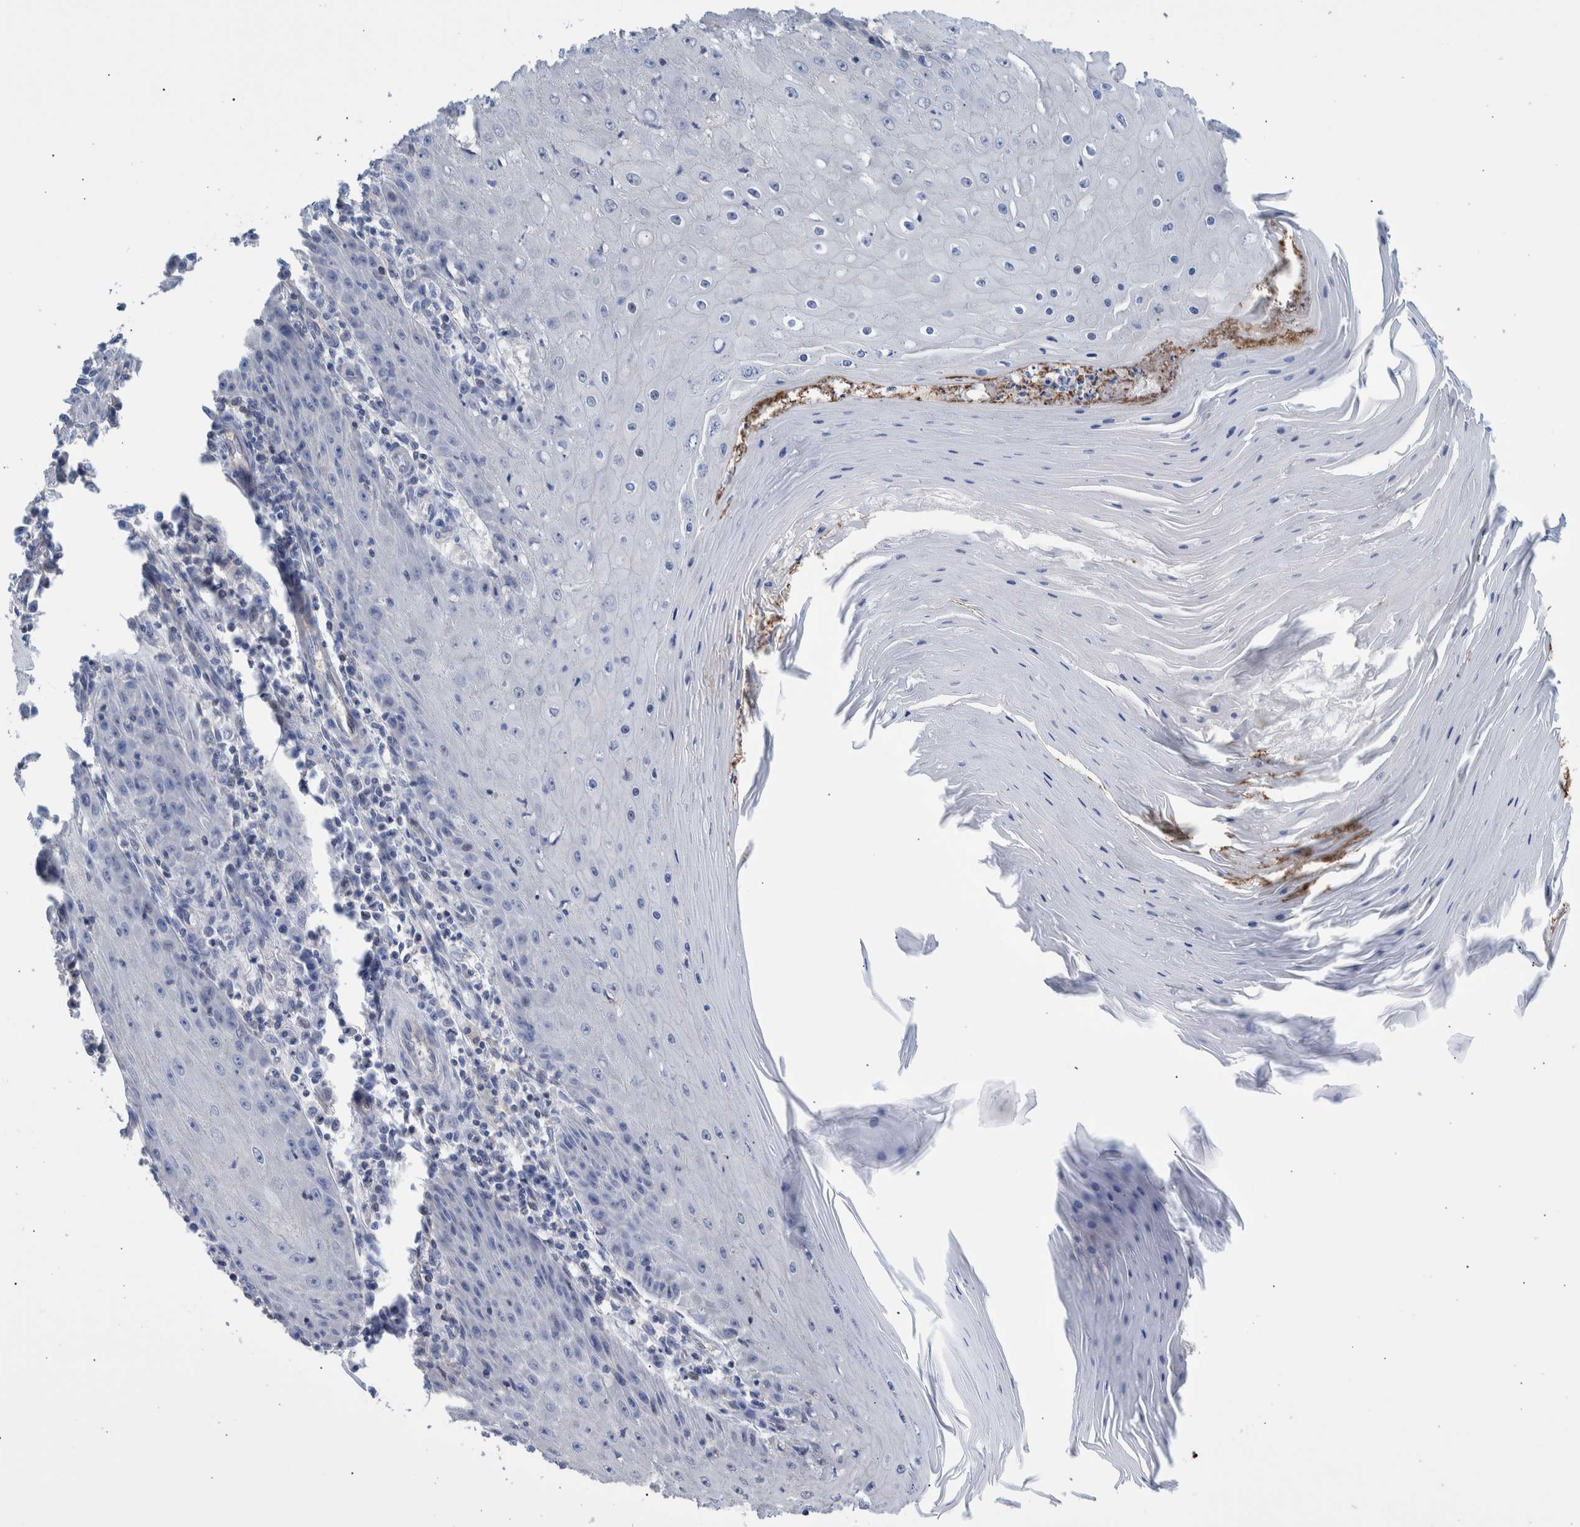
{"staining": {"intensity": "negative", "quantity": "none", "location": "none"}, "tissue": "skin cancer", "cell_type": "Tumor cells", "image_type": "cancer", "snomed": [{"axis": "morphology", "description": "Squamous cell carcinoma, NOS"}, {"axis": "topography", "description": "Skin"}], "caption": "A high-resolution micrograph shows immunohistochemistry (IHC) staining of squamous cell carcinoma (skin), which reveals no significant staining in tumor cells.", "gene": "PPP3CC", "patient": {"sex": "female", "age": 73}}